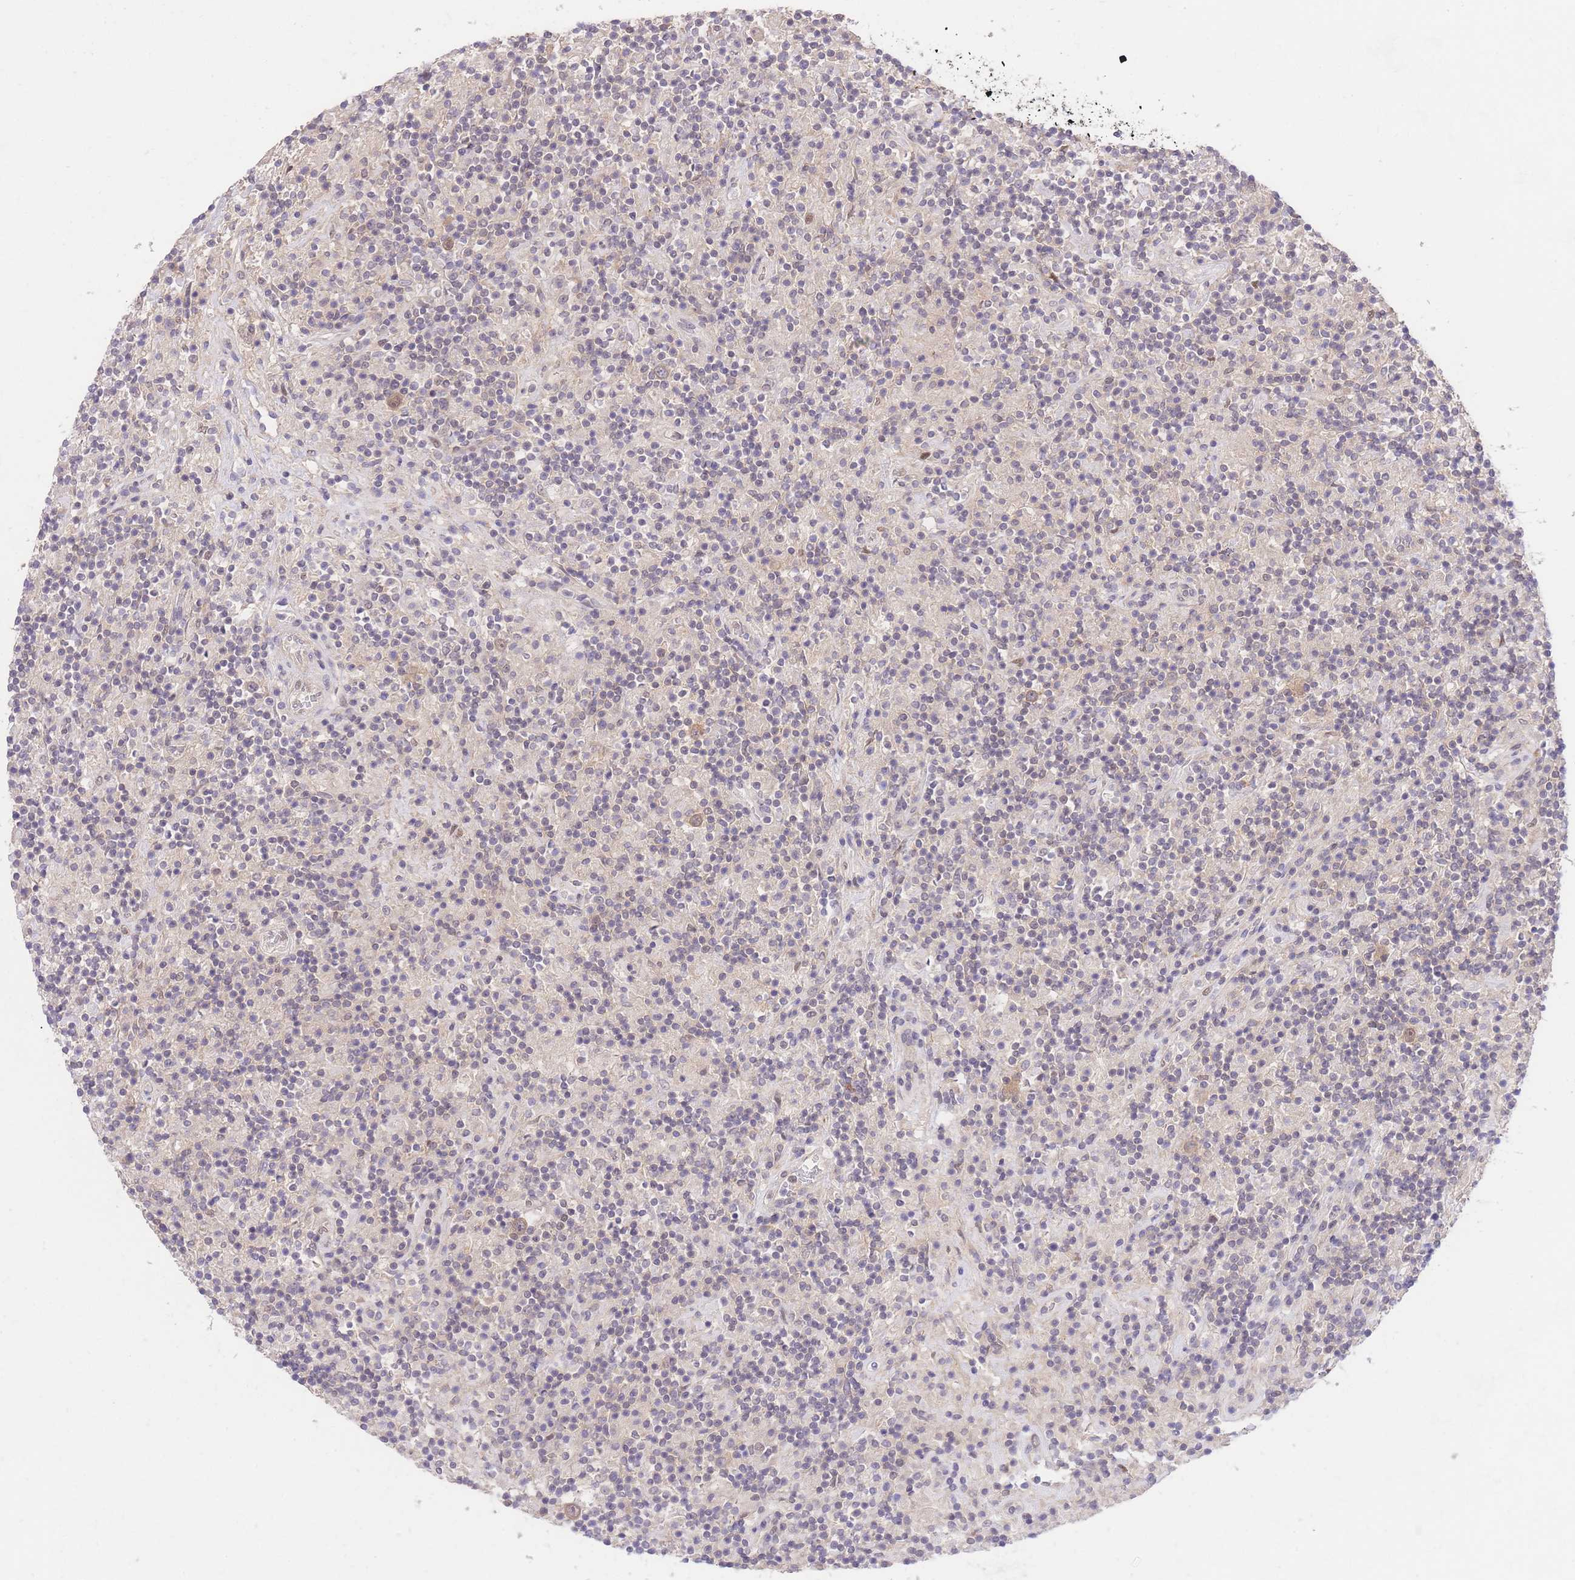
{"staining": {"intensity": "moderate", "quantity": "25%-75%", "location": "nuclear"}, "tissue": "lymphoma", "cell_type": "Tumor cells", "image_type": "cancer", "snomed": [{"axis": "morphology", "description": "Hodgkin's disease, NOS"}, {"axis": "topography", "description": "Lymph node"}], "caption": "A photomicrograph showing moderate nuclear staining in about 25%-75% of tumor cells in lymphoma, as visualized by brown immunohistochemical staining.", "gene": "UBXN7", "patient": {"sex": "male", "age": 70}}